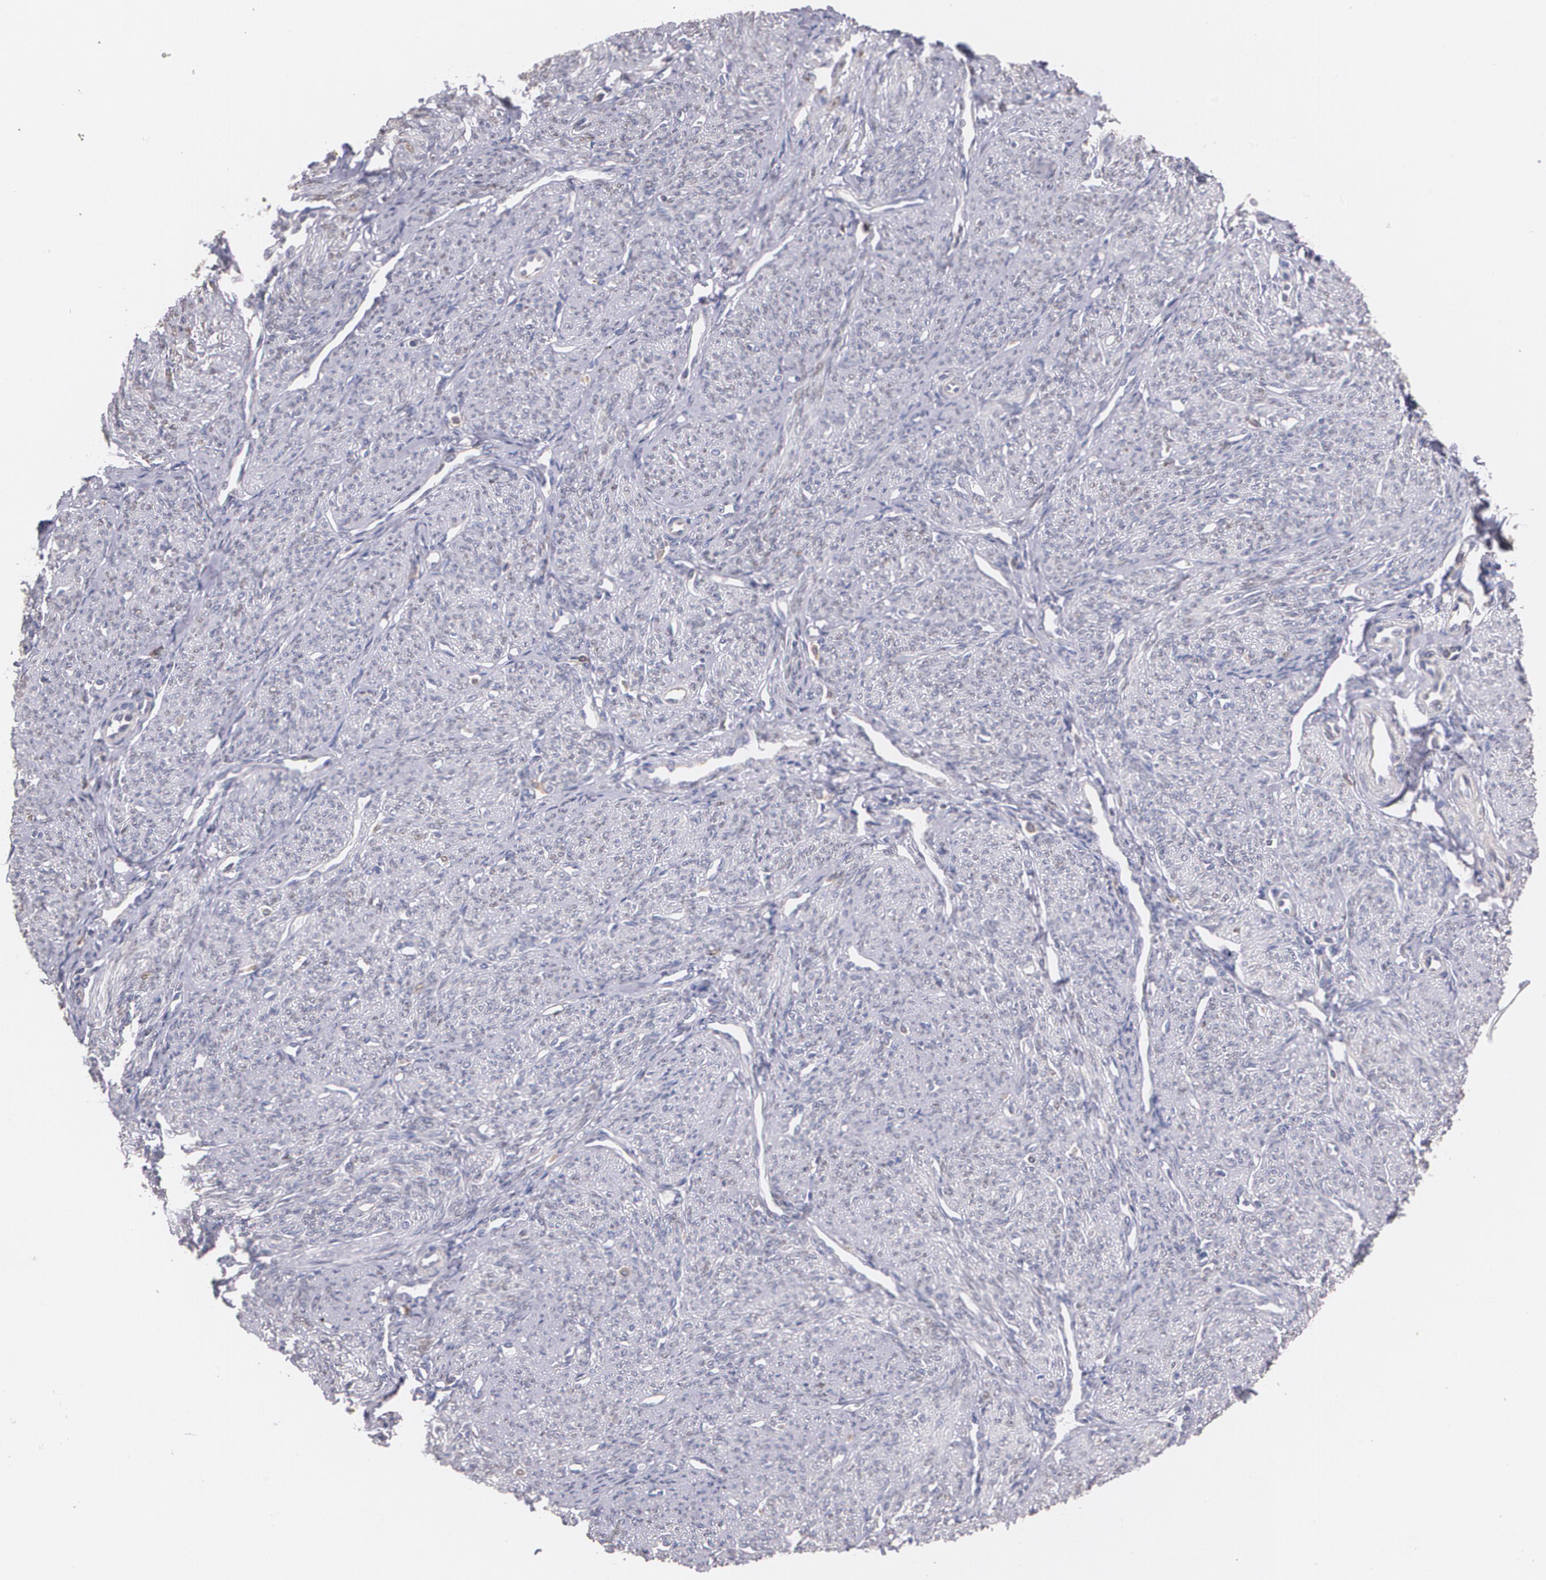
{"staining": {"intensity": "negative", "quantity": "none", "location": "none"}, "tissue": "smooth muscle", "cell_type": "Smooth muscle cells", "image_type": "normal", "snomed": [{"axis": "morphology", "description": "Normal tissue, NOS"}, {"axis": "topography", "description": "Cervix"}, {"axis": "topography", "description": "Endometrium"}], "caption": "Human smooth muscle stained for a protein using IHC exhibits no staining in smooth muscle cells.", "gene": "ATF3", "patient": {"sex": "female", "age": 65}}